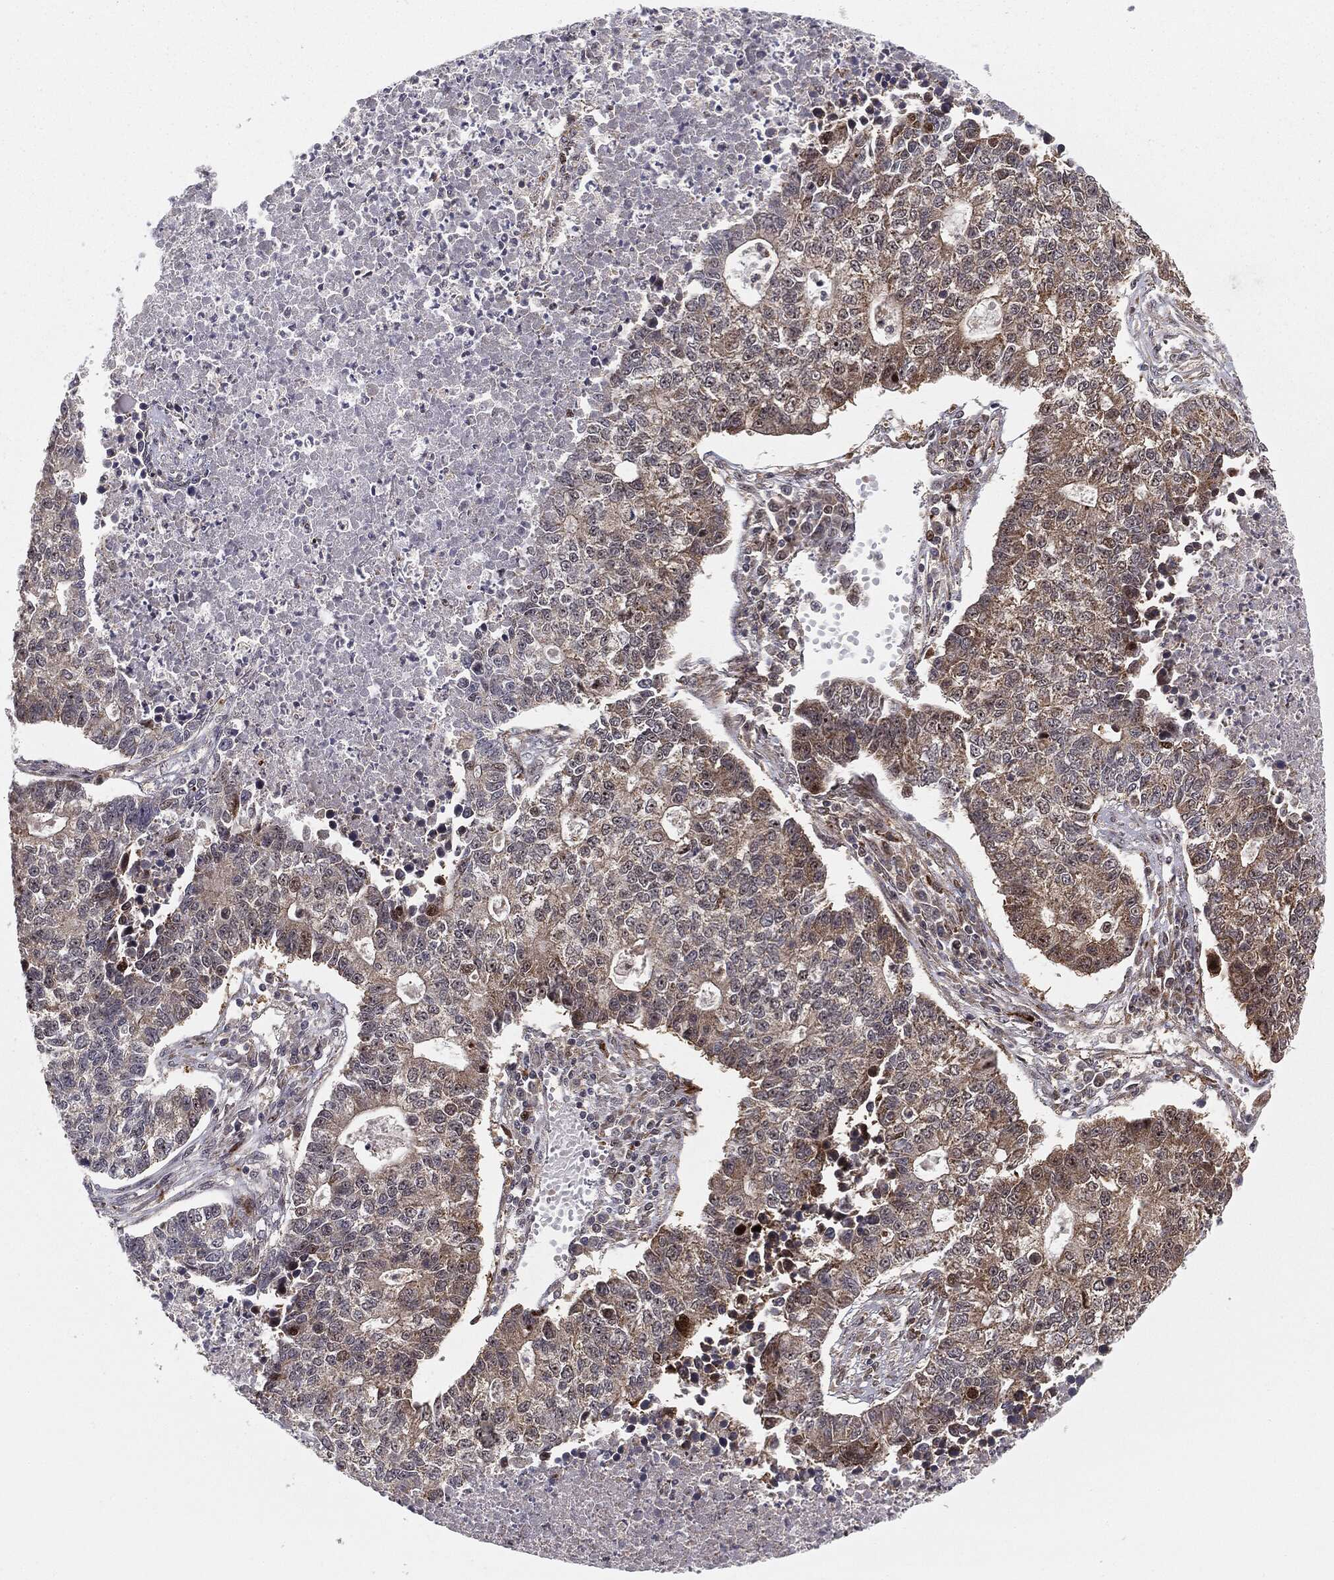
{"staining": {"intensity": "weak", "quantity": "25%-75%", "location": "cytoplasmic/membranous"}, "tissue": "lung cancer", "cell_type": "Tumor cells", "image_type": "cancer", "snomed": [{"axis": "morphology", "description": "Adenocarcinoma, NOS"}, {"axis": "topography", "description": "Lung"}], "caption": "Lung cancer (adenocarcinoma) was stained to show a protein in brown. There is low levels of weak cytoplasmic/membranous staining in approximately 25%-75% of tumor cells. (Brightfield microscopy of DAB IHC at high magnification).", "gene": "PTEN", "patient": {"sex": "male", "age": 57}}